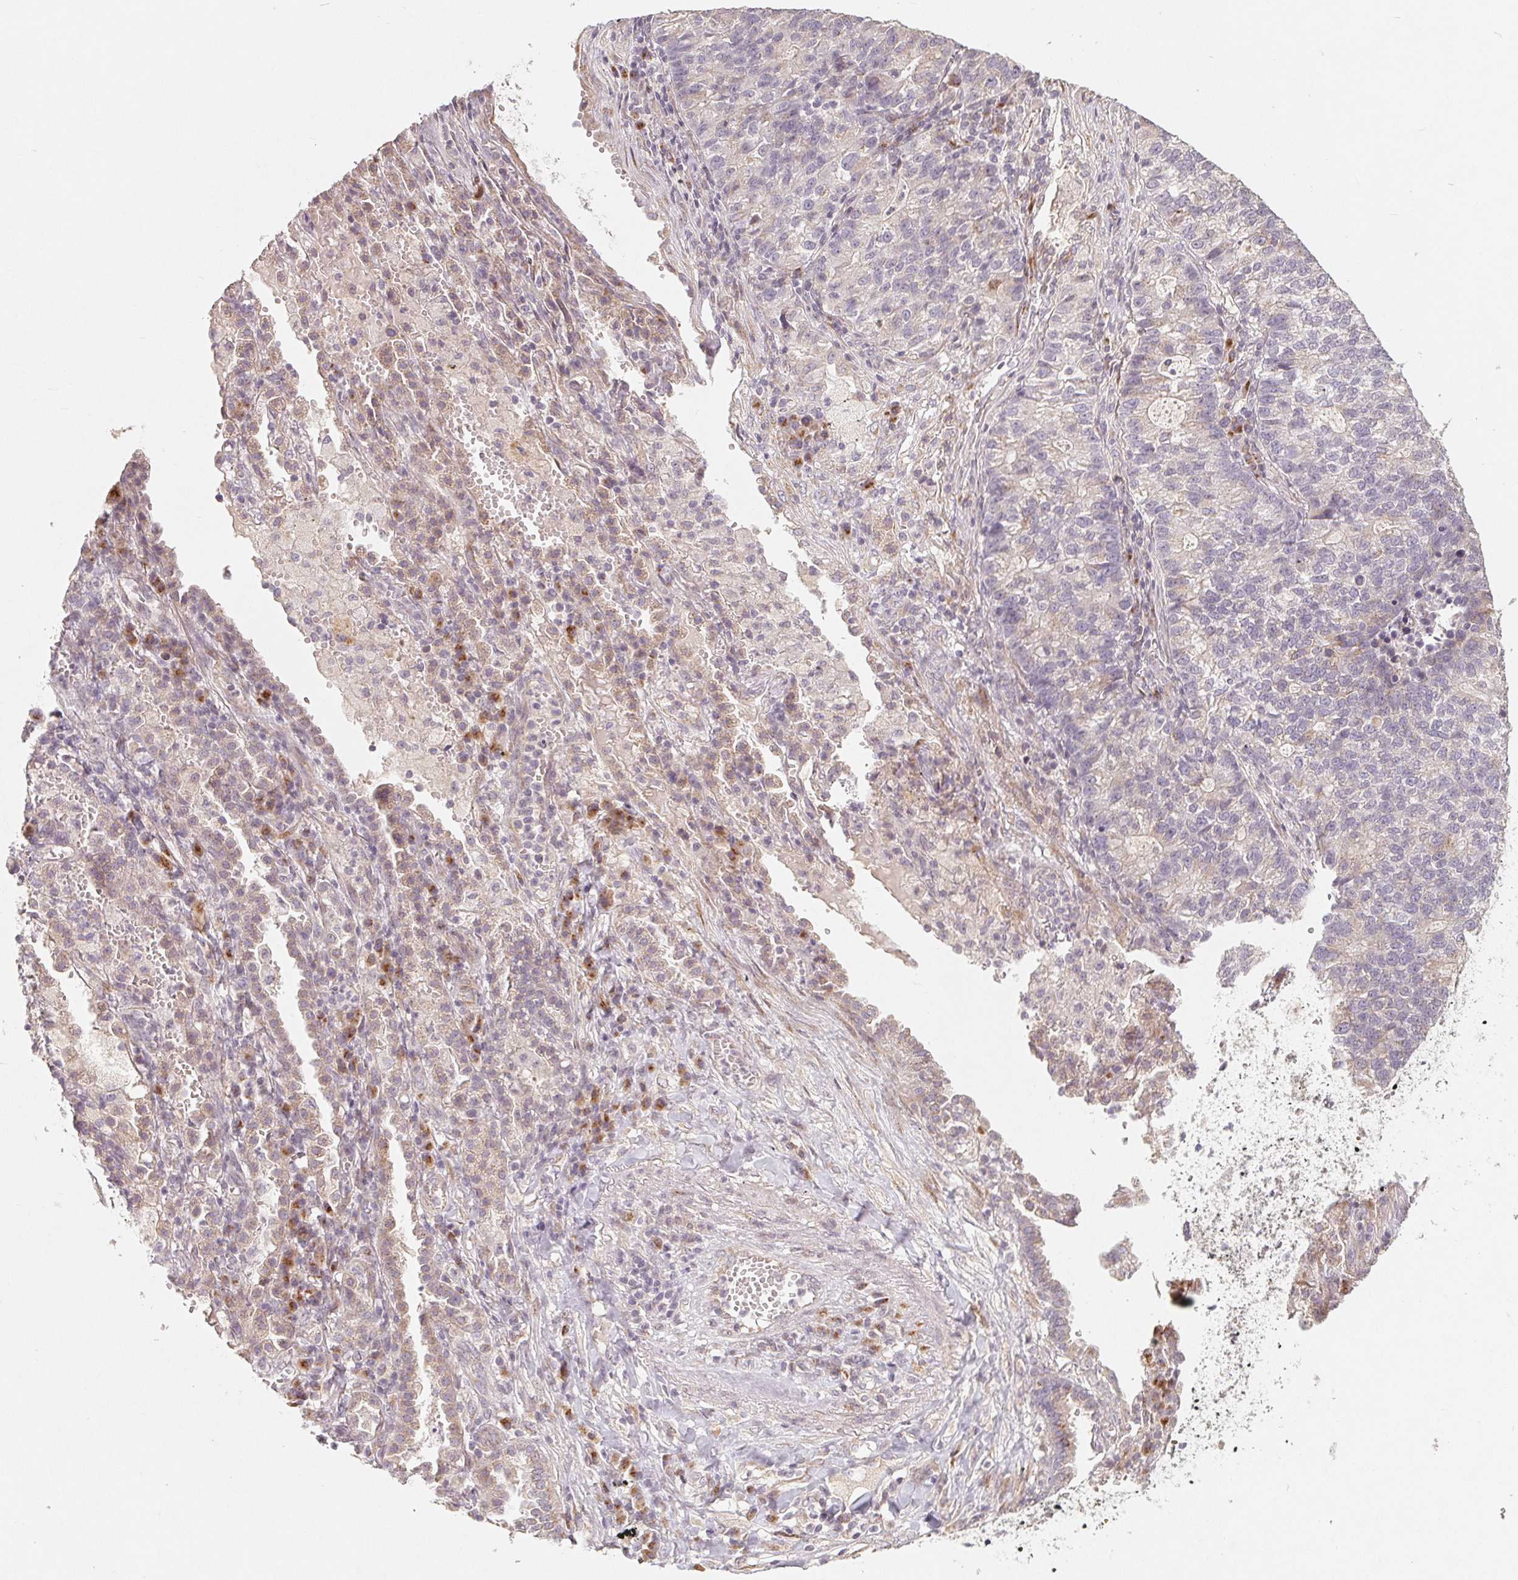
{"staining": {"intensity": "weak", "quantity": "<25%", "location": "cytoplasmic/membranous"}, "tissue": "lung cancer", "cell_type": "Tumor cells", "image_type": "cancer", "snomed": [{"axis": "morphology", "description": "Adenocarcinoma, NOS"}, {"axis": "topography", "description": "Lung"}], "caption": "Adenocarcinoma (lung) was stained to show a protein in brown. There is no significant staining in tumor cells.", "gene": "TMSB15B", "patient": {"sex": "male", "age": 57}}